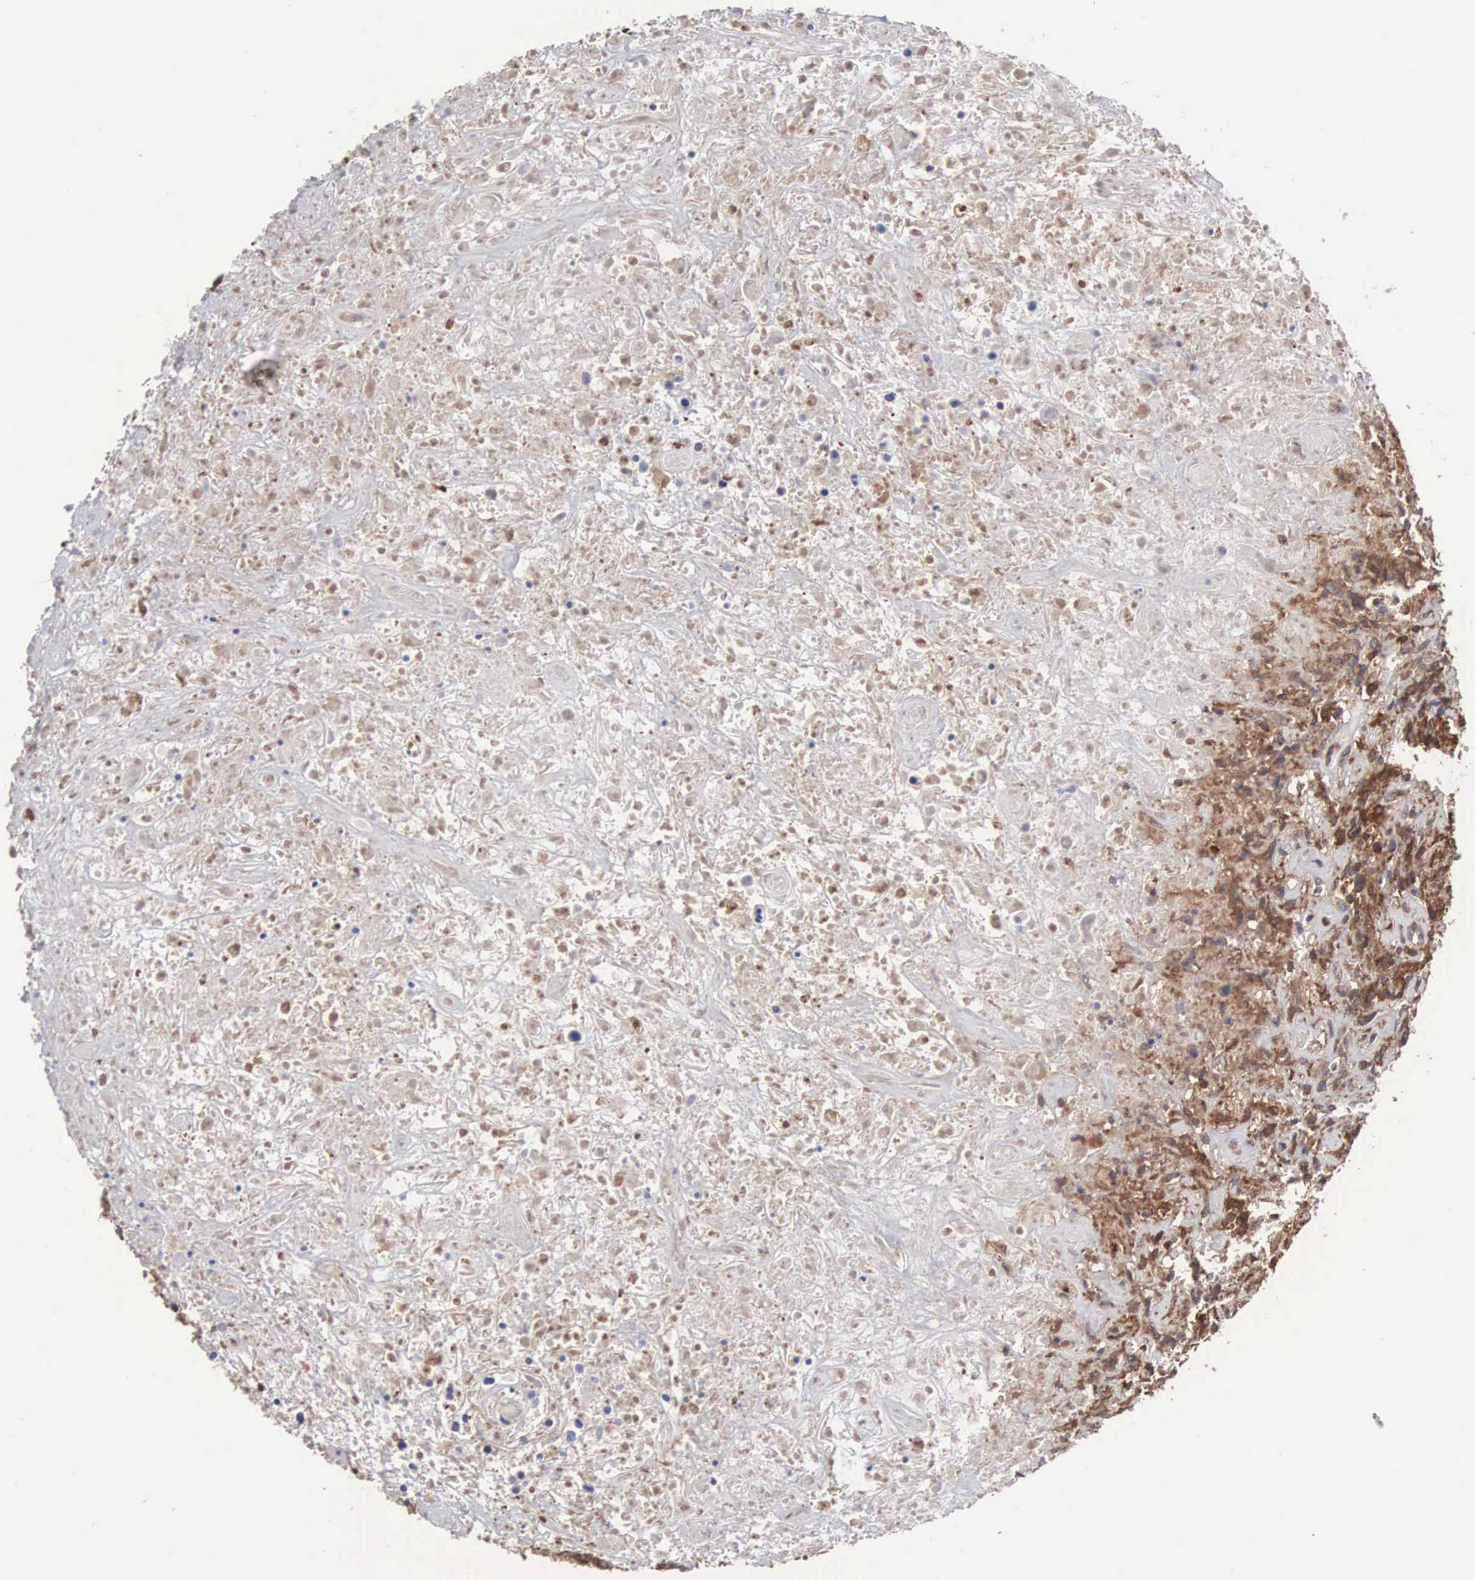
{"staining": {"intensity": "weak", "quantity": "25%-75%", "location": "cytoplasmic/membranous"}, "tissue": "lymphoma", "cell_type": "Tumor cells", "image_type": "cancer", "snomed": [{"axis": "morphology", "description": "Hodgkin's disease, NOS"}, {"axis": "topography", "description": "Lymph node"}], "caption": "Brown immunohistochemical staining in human Hodgkin's disease reveals weak cytoplasmic/membranous expression in about 25%-75% of tumor cells.", "gene": "MTHFD1", "patient": {"sex": "male", "age": 46}}